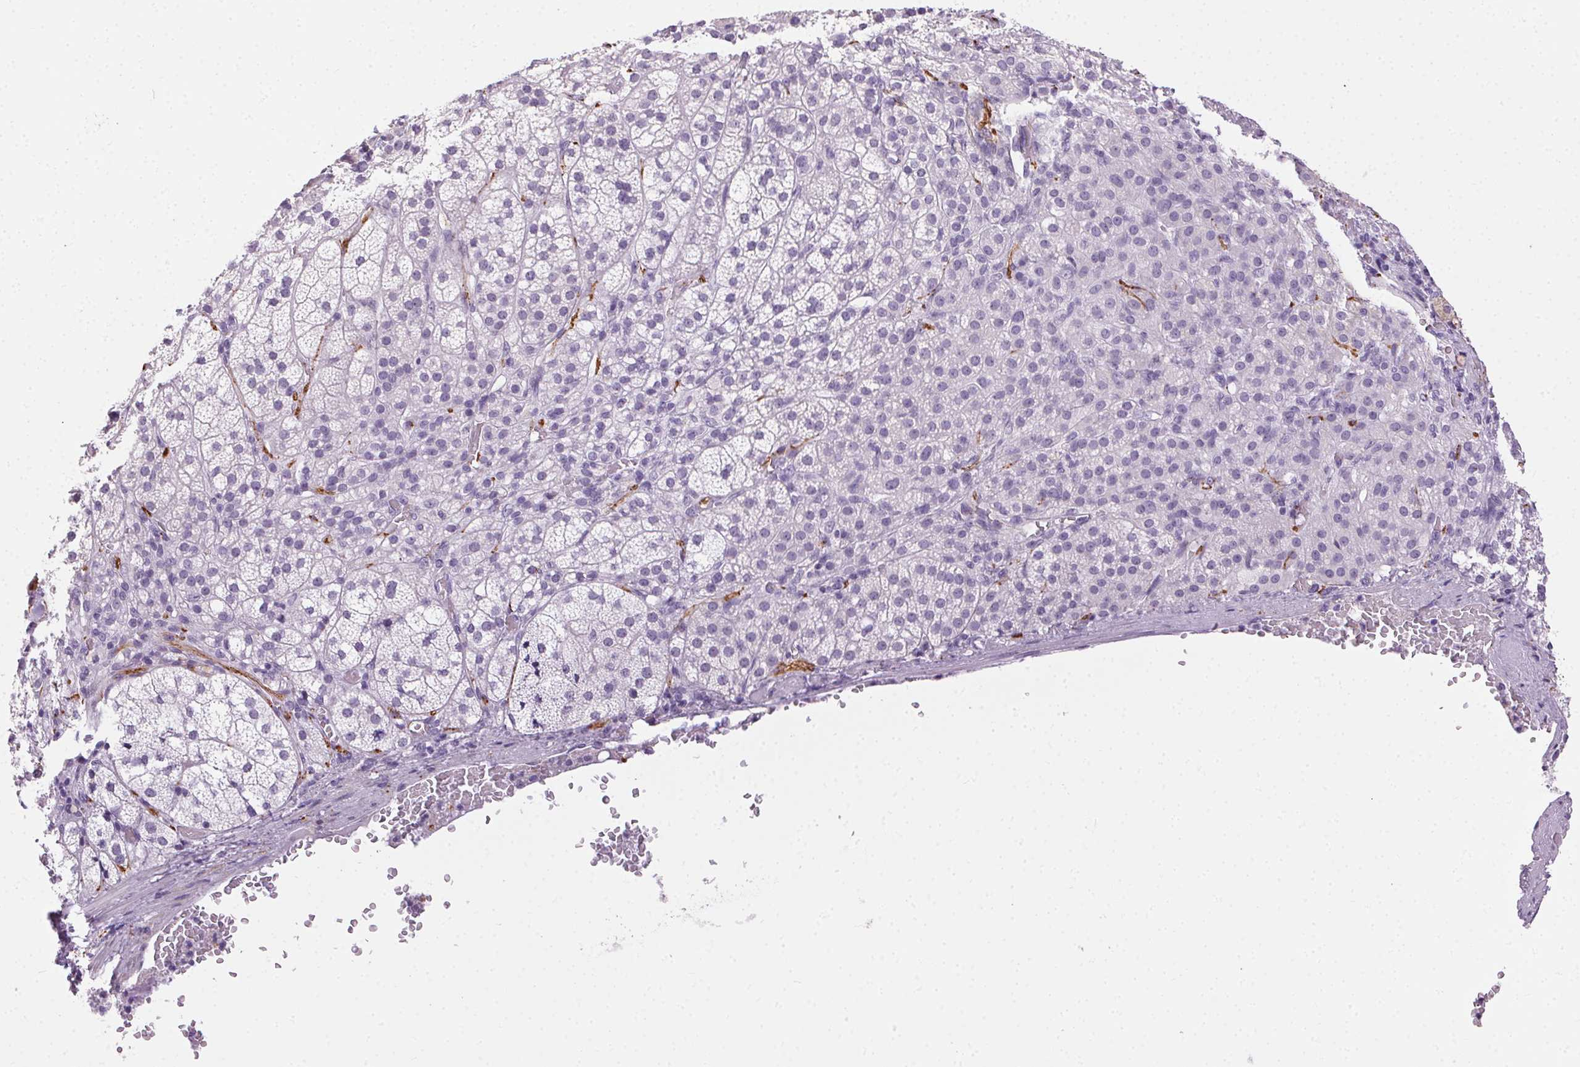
{"staining": {"intensity": "negative", "quantity": "none", "location": "none"}, "tissue": "adrenal gland", "cell_type": "Glandular cells", "image_type": "normal", "snomed": [{"axis": "morphology", "description": "Normal tissue, NOS"}, {"axis": "topography", "description": "Adrenal gland"}], "caption": "DAB (3,3'-diaminobenzidine) immunohistochemical staining of benign adrenal gland displays no significant staining in glandular cells.", "gene": "CADPS", "patient": {"sex": "female", "age": 60}}